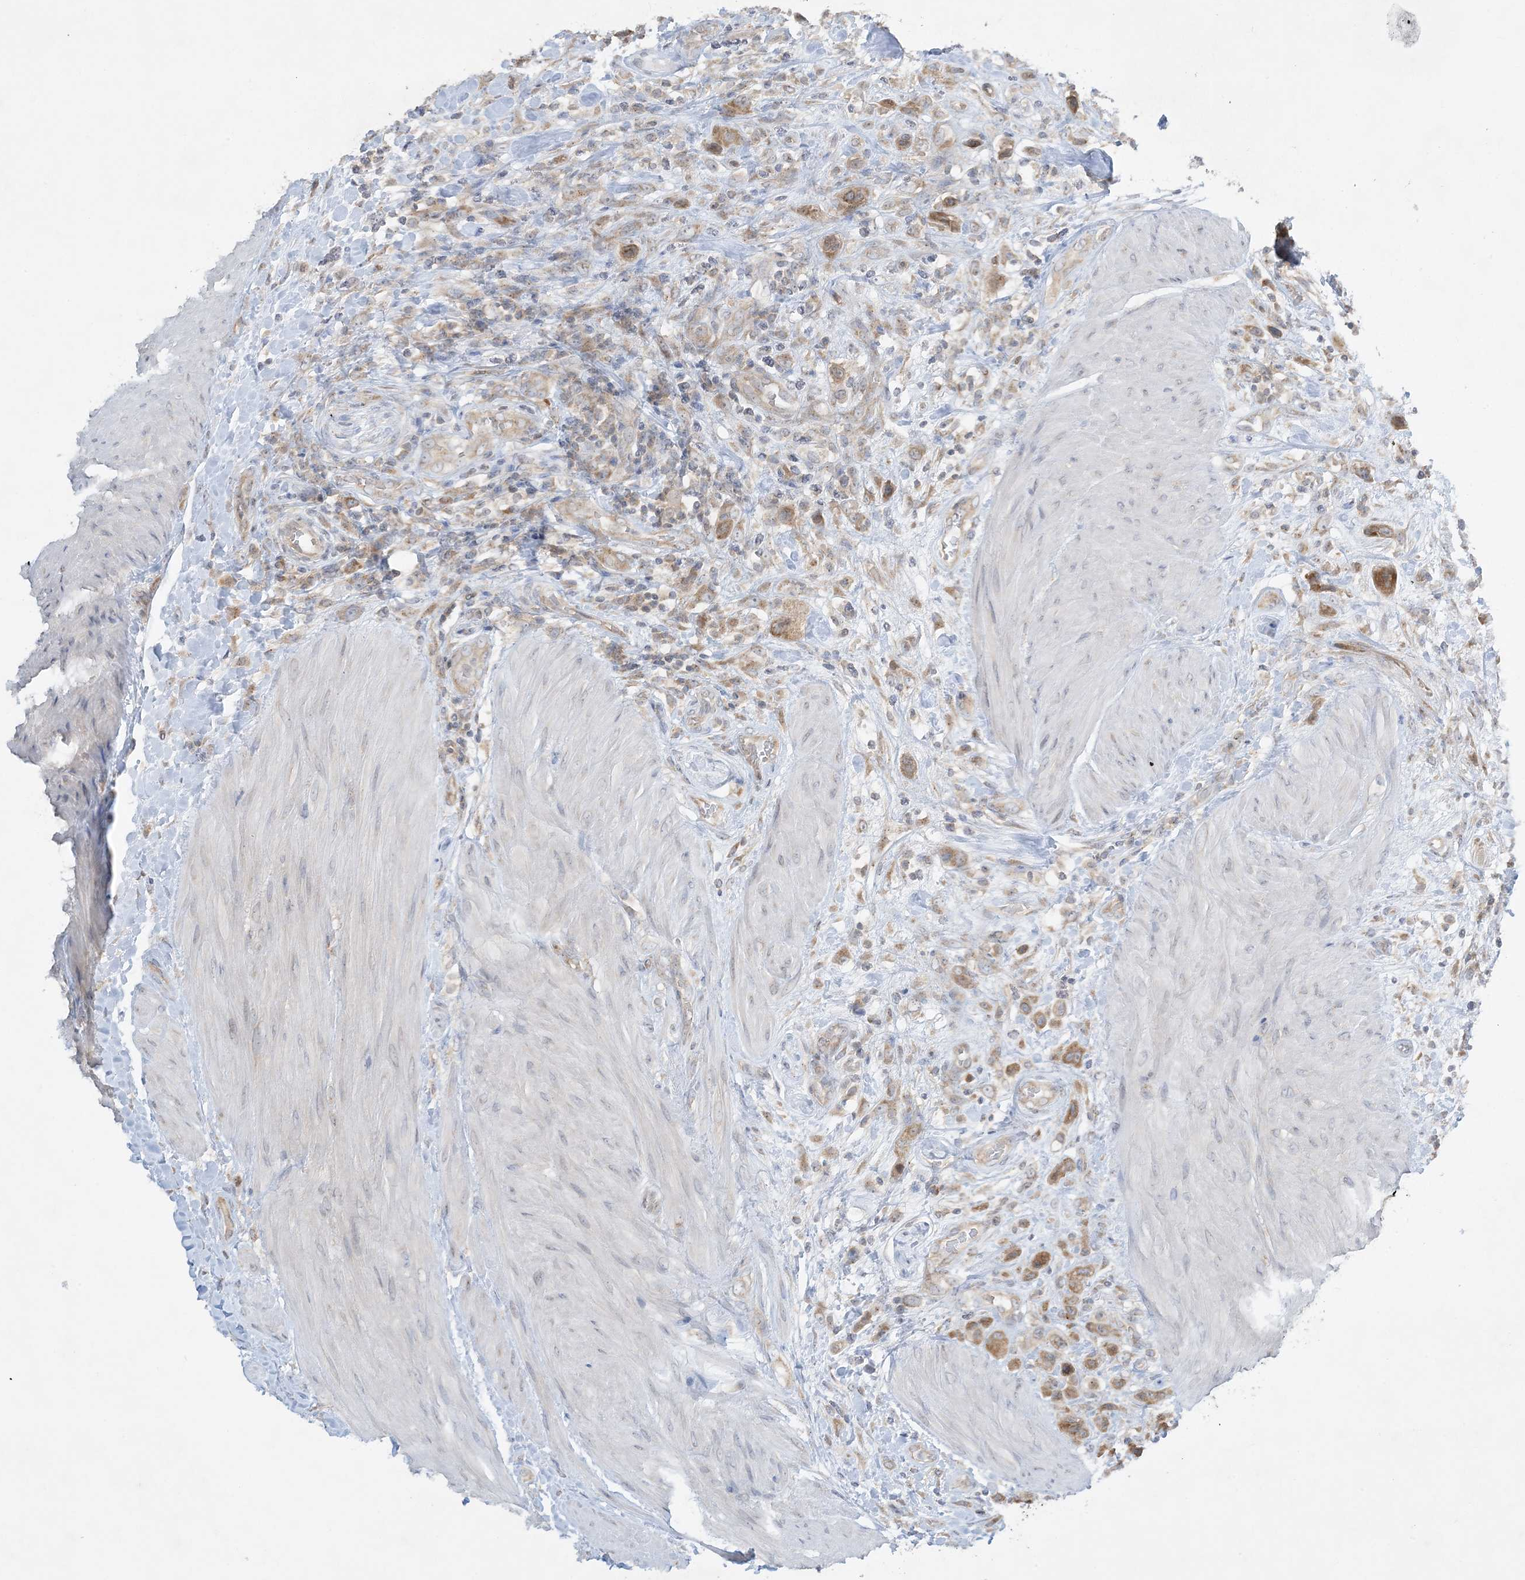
{"staining": {"intensity": "moderate", "quantity": ">75%", "location": "cytoplasmic/membranous"}, "tissue": "urothelial cancer", "cell_type": "Tumor cells", "image_type": "cancer", "snomed": [{"axis": "morphology", "description": "Urothelial carcinoma, High grade"}, {"axis": "topography", "description": "Urinary bladder"}], "caption": "Moderate cytoplasmic/membranous positivity for a protein is present in approximately >75% of tumor cells of urothelial cancer using immunohistochemistry (IHC).", "gene": "RPP40", "patient": {"sex": "male", "age": 50}}